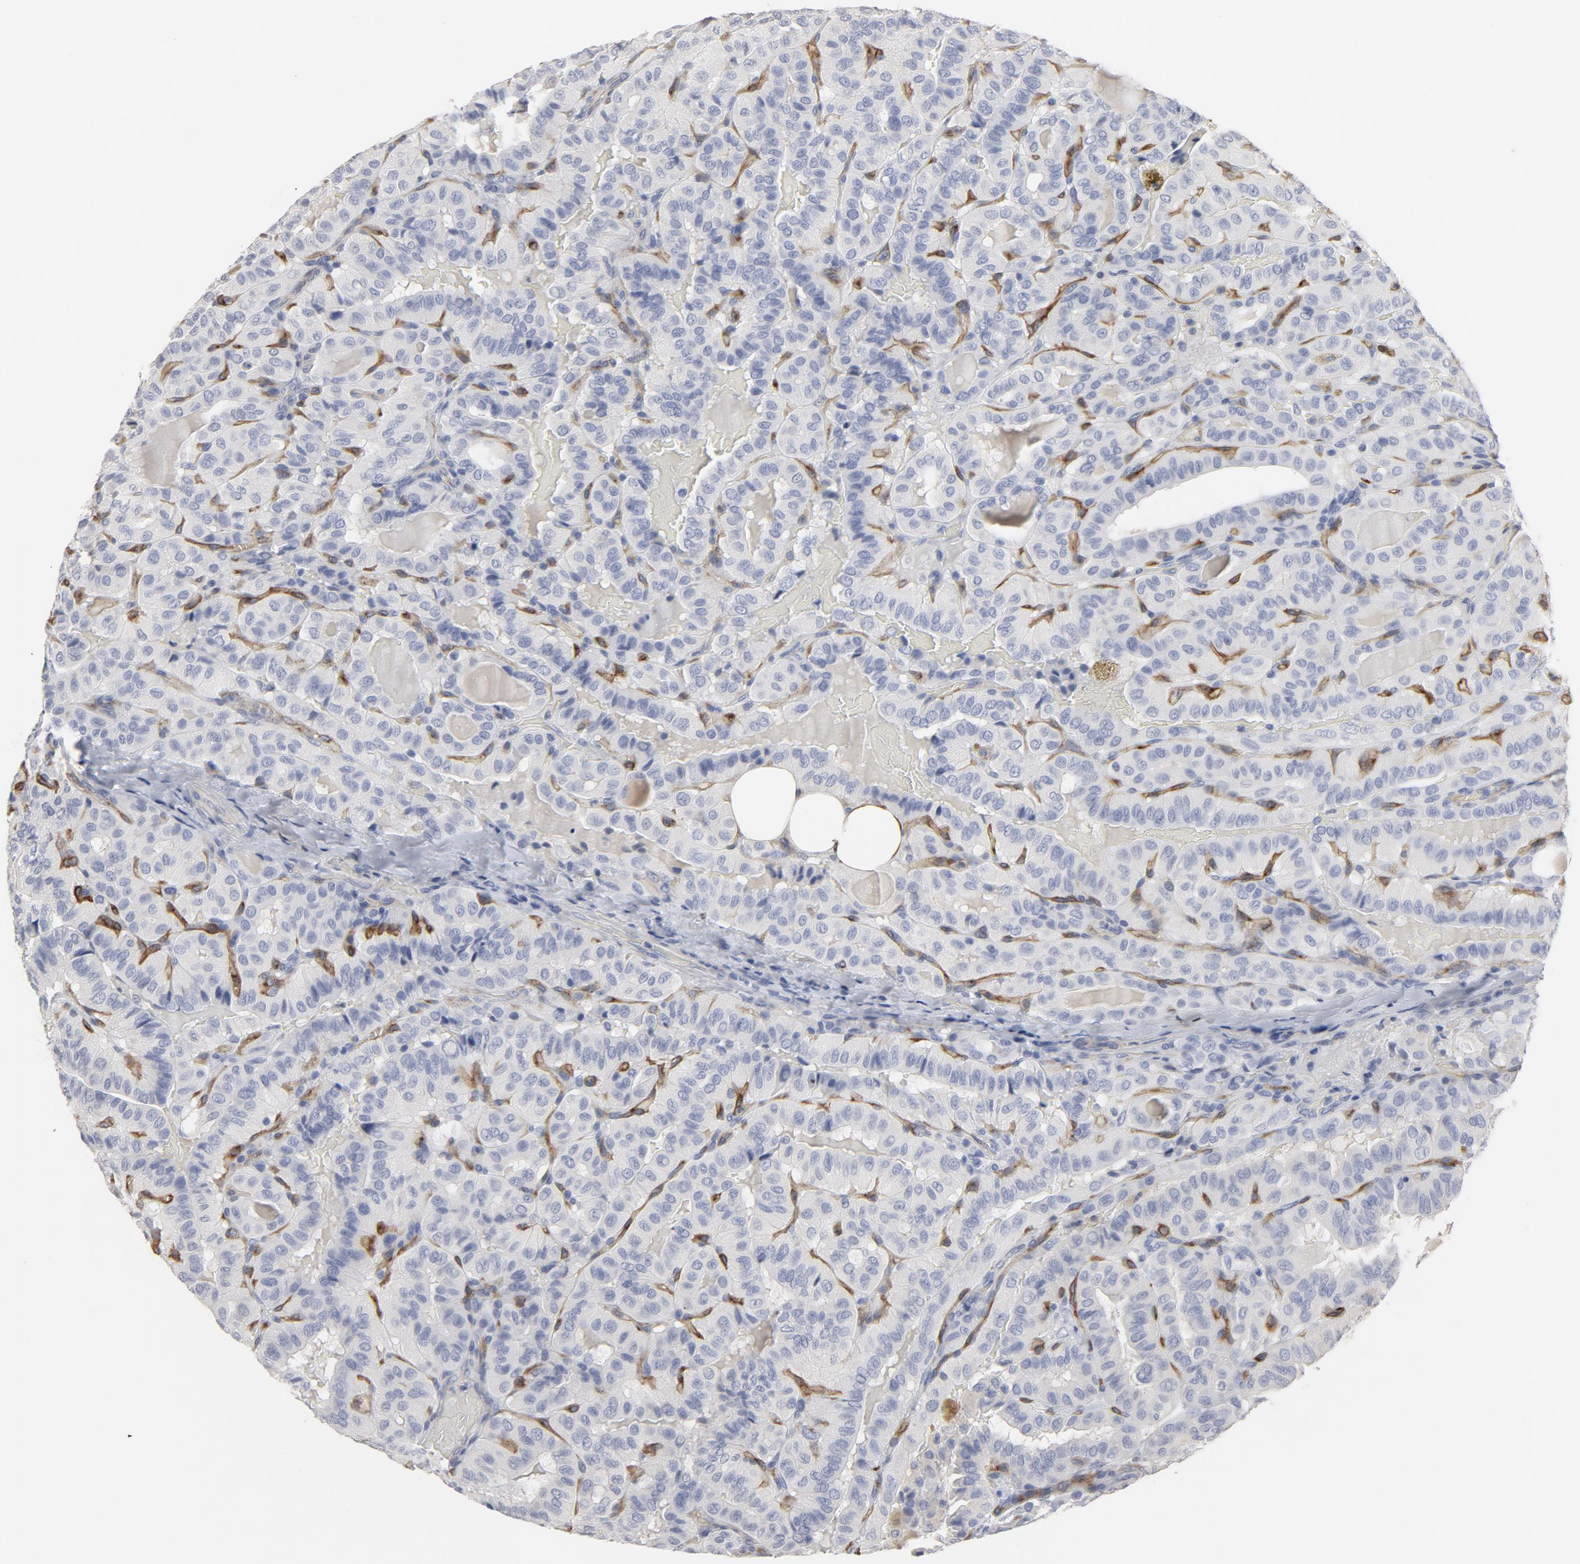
{"staining": {"intensity": "negative", "quantity": "none", "location": "none"}, "tissue": "thyroid cancer", "cell_type": "Tumor cells", "image_type": "cancer", "snomed": [{"axis": "morphology", "description": "Papillary adenocarcinoma, NOS"}, {"axis": "topography", "description": "Thyroid gland"}], "caption": "Histopathology image shows no significant protein expression in tumor cells of thyroid cancer (papillary adenocarcinoma).", "gene": "KDR", "patient": {"sex": "male", "age": 77}}